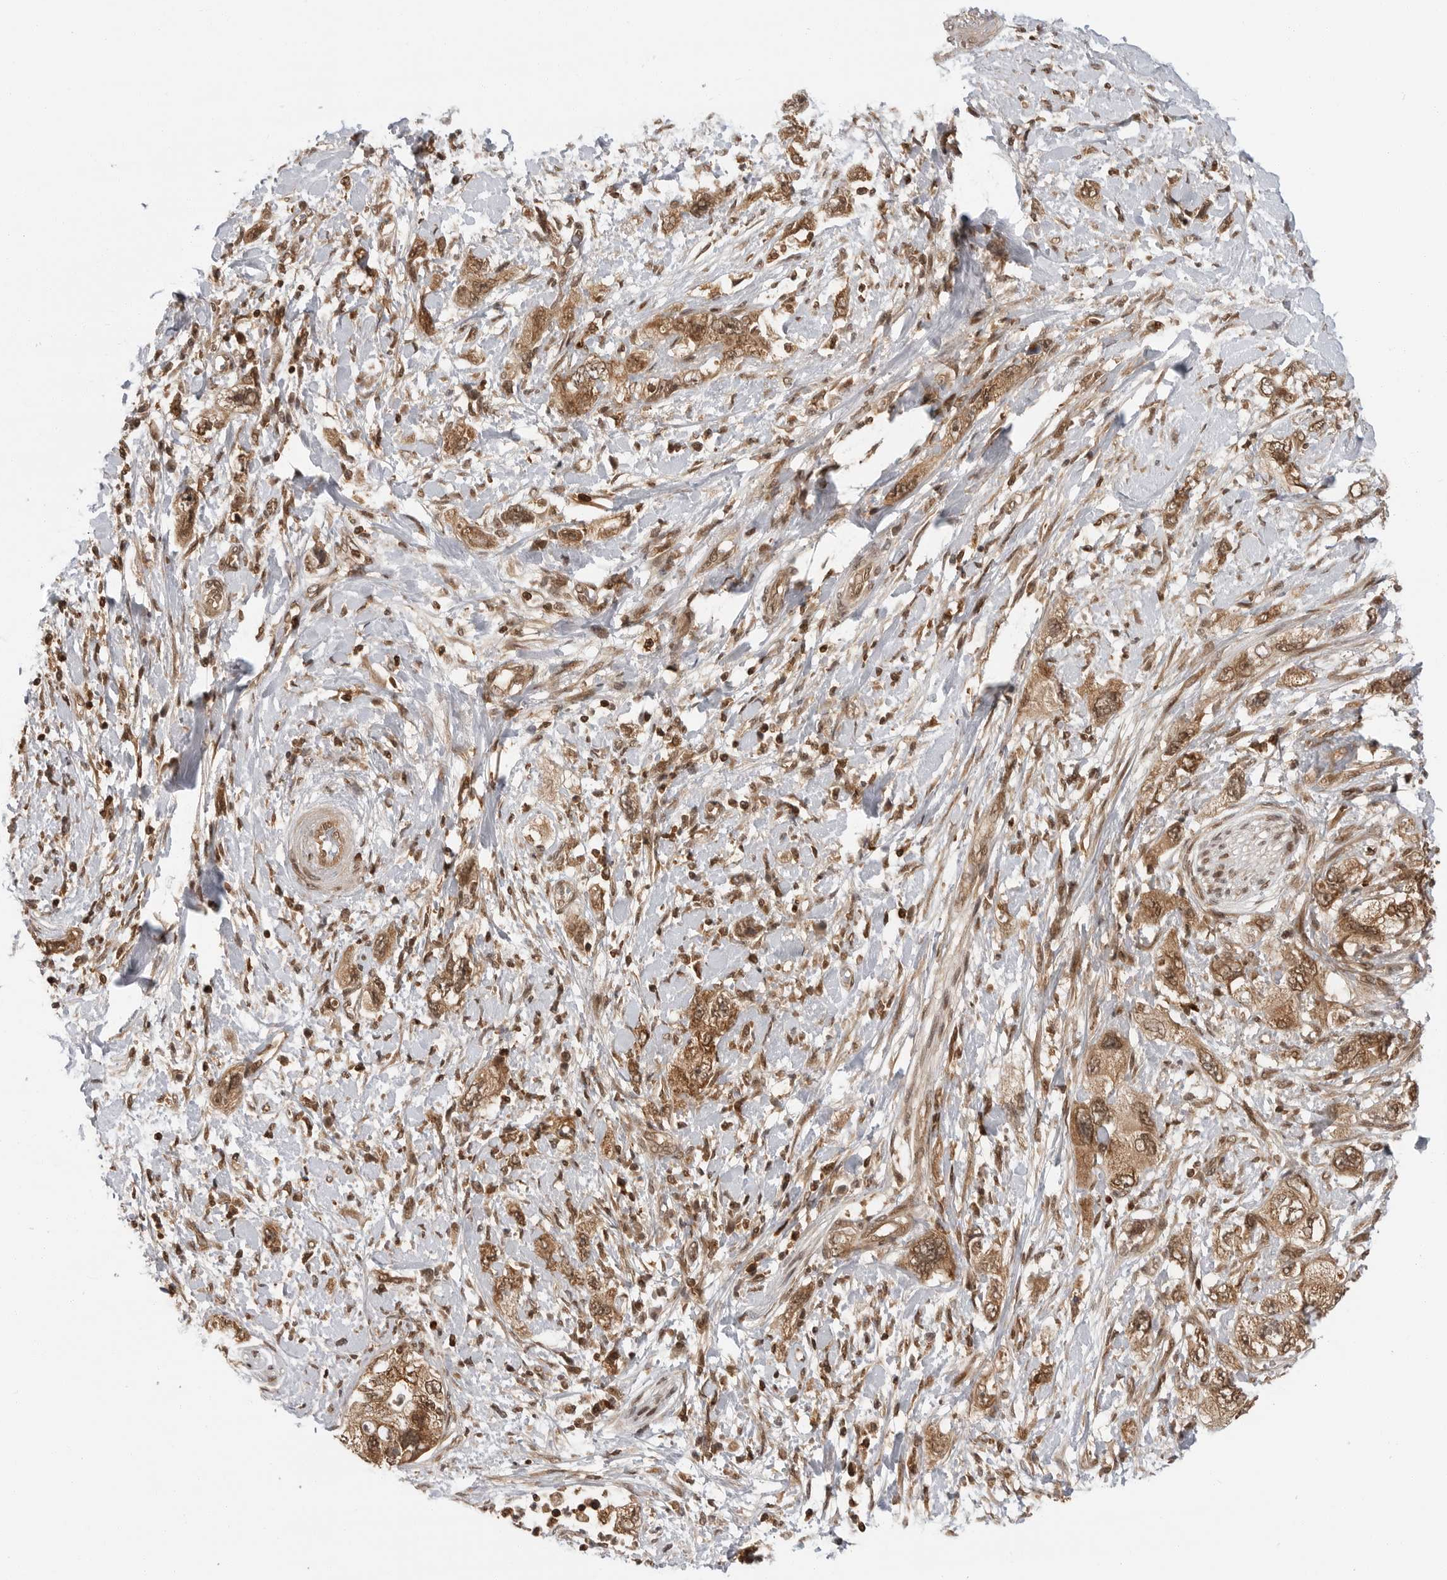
{"staining": {"intensity": "moderate", "quantity": ">75%", "location": "cytoplasmic/membranous,nuclear"}, "tissue": "pancreatic cancer", "cell_type": "Tumor cells", "image_type": "cancer", "snomed": [{"axis": "morphology", "description": "Adenocarcinoma, NOS"}, {"axis": "topography", "description": "Pancreas"}], "caption": "Approximately >75% of tumor cells in human pancreatic cancer (adenocarcinoma) demonstrate moderate cytoplasmic/membranous and nuclear protein staining as visualized by brown immunohistochemical staining.", "gene": "SZRD1", "patient": {"sex": "female", "age": 73}}